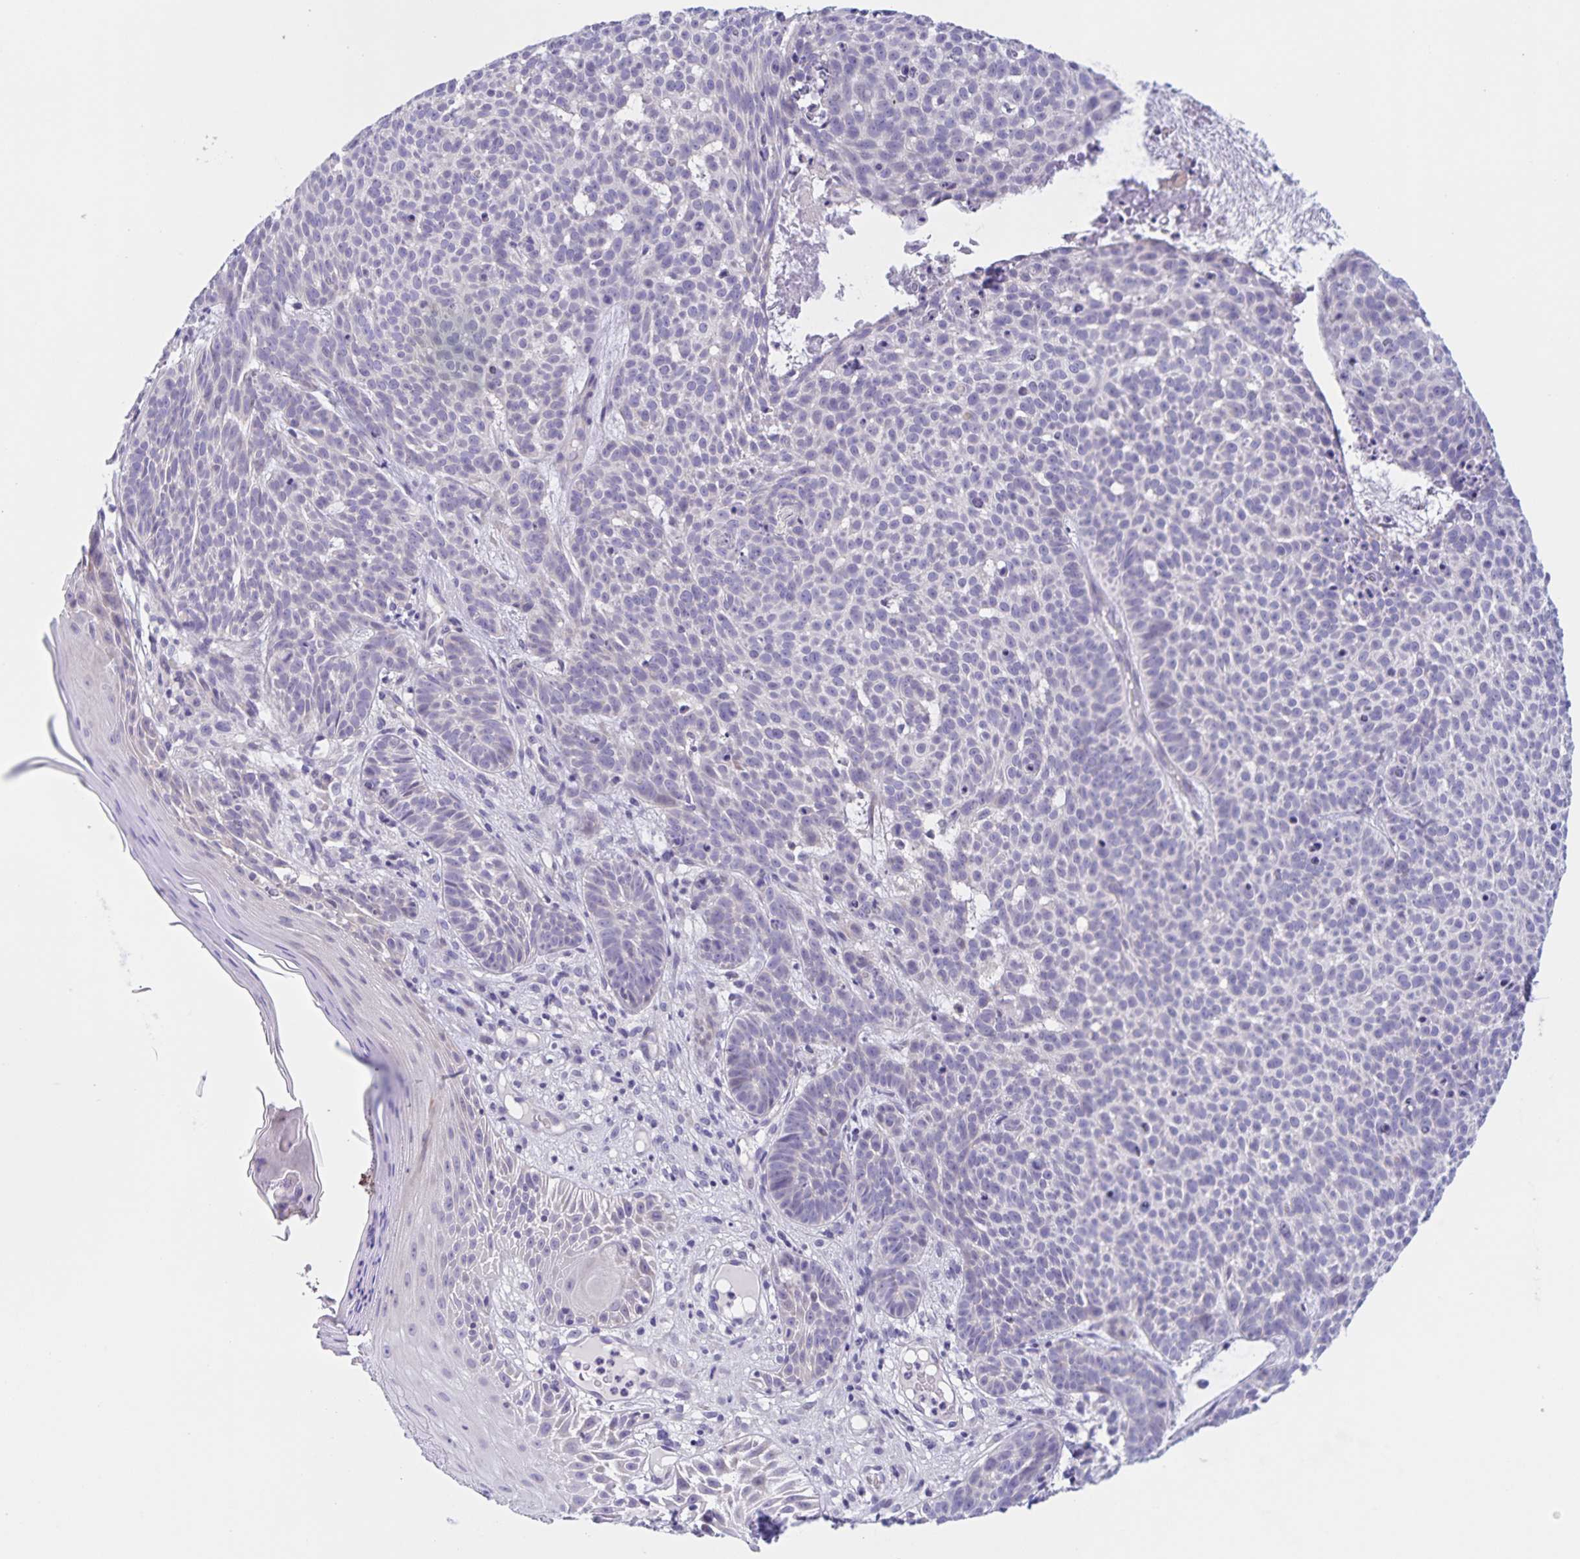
{"staining": {"intensity": "negative", "quantity": "none", "location": "none"}, "tissue": "skin cancer", "cell_type": "Tumor cells", "image_type": "cancer", "snomed": [{"axis": "morphology", "description": "Basal cell carcinoma"}, {"axis": "topography", "description": "Skin"}], "caption": "Skin cancer (basal cell carcinoma) was stained to show a protein in brown. There is no significant staining in tumor cells.", "gene": "DMGDH", "patient": {"sex": "male", "age": 90}}